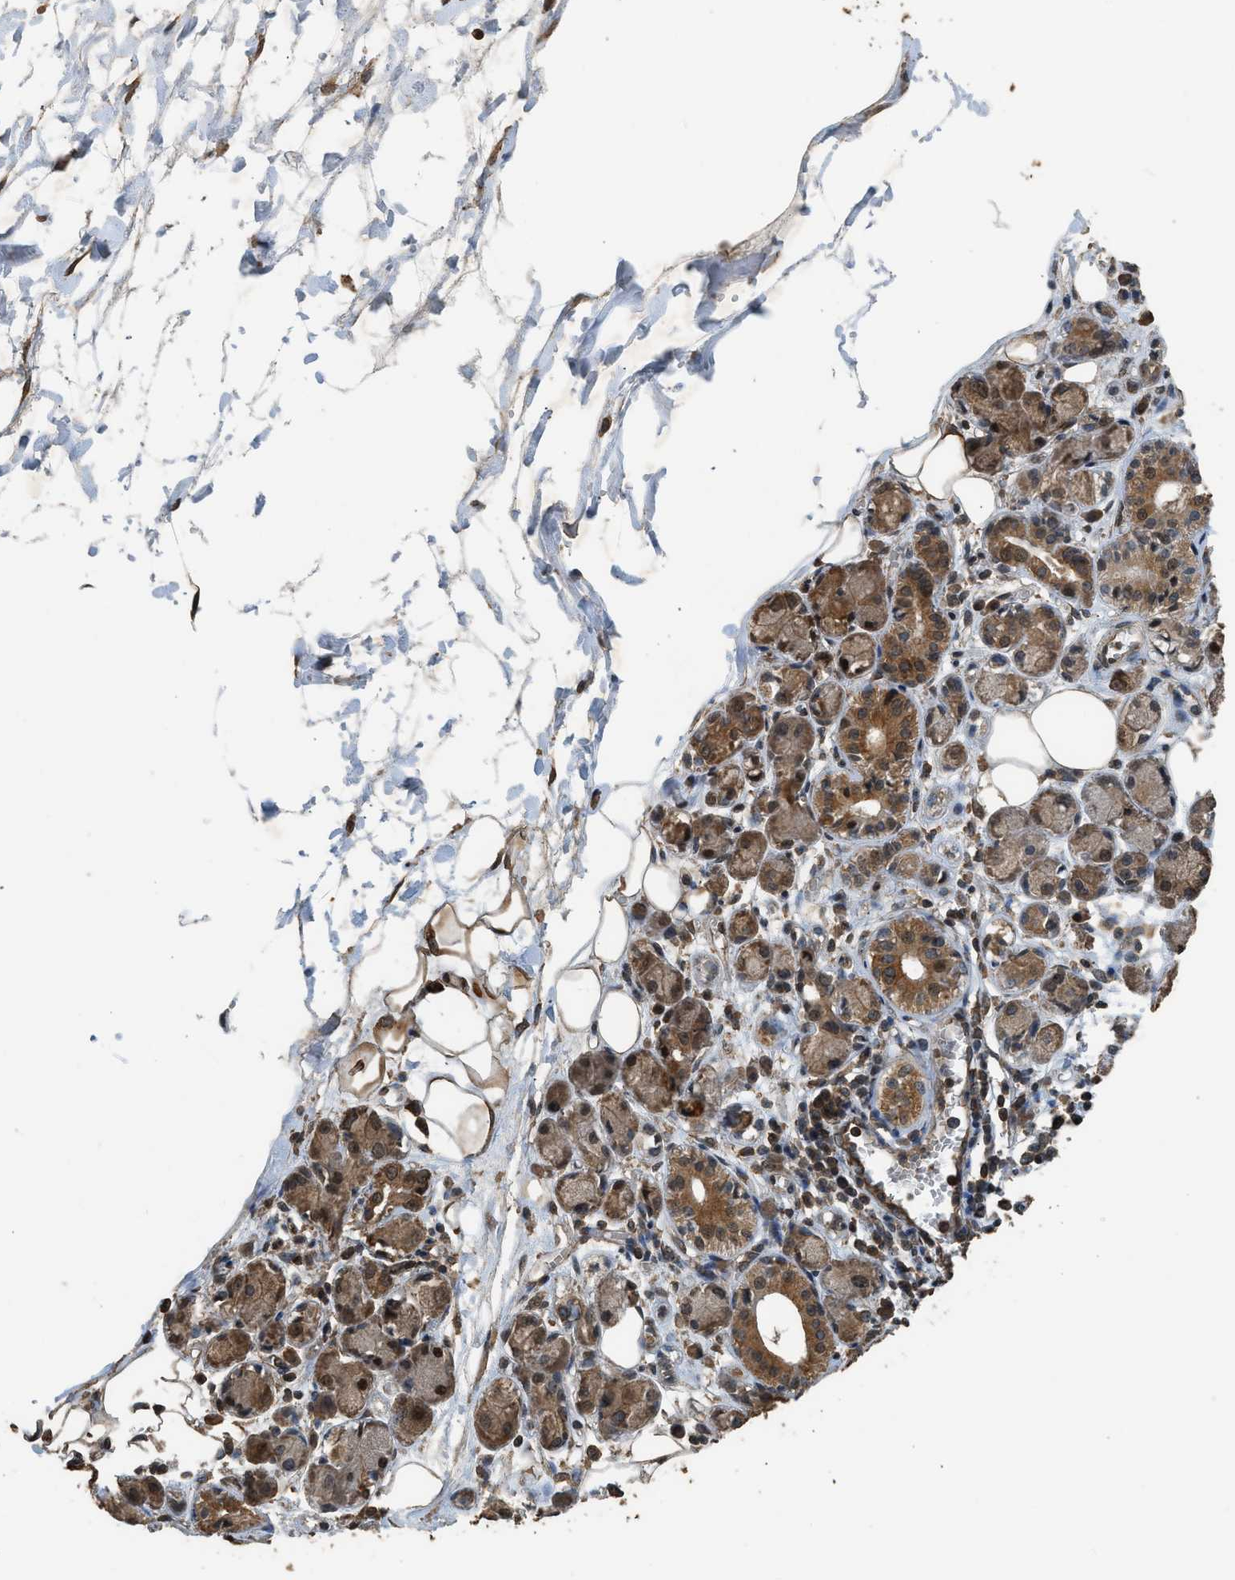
{"staining": {"intensity": "strong", "quantity": ">75%", "location": "cytoplasmic/membranous,nuclear"}, "tissue": "adipose tissue", "cell_type": "Adipocytes", "image_type": "normal", "snomed": [{"axis": "morphology", "description": "Normal tissue, NOS"}, {"axis": "morphology", "description": "Inflammation, NOS"}, {"axis": "topography", "description": "Vascular tissue"}, {"axis": "topography", "description": "Salivary gland"}], "caption": "The micrograph reveals staining of unremarkable adipose tissue, revealing strong cytoplasmic/membranous,nuclear protein positivity (brown color) within adipocytes.", "gene": "MYBL2", "patient": {"sex": "female", "age": 75}}